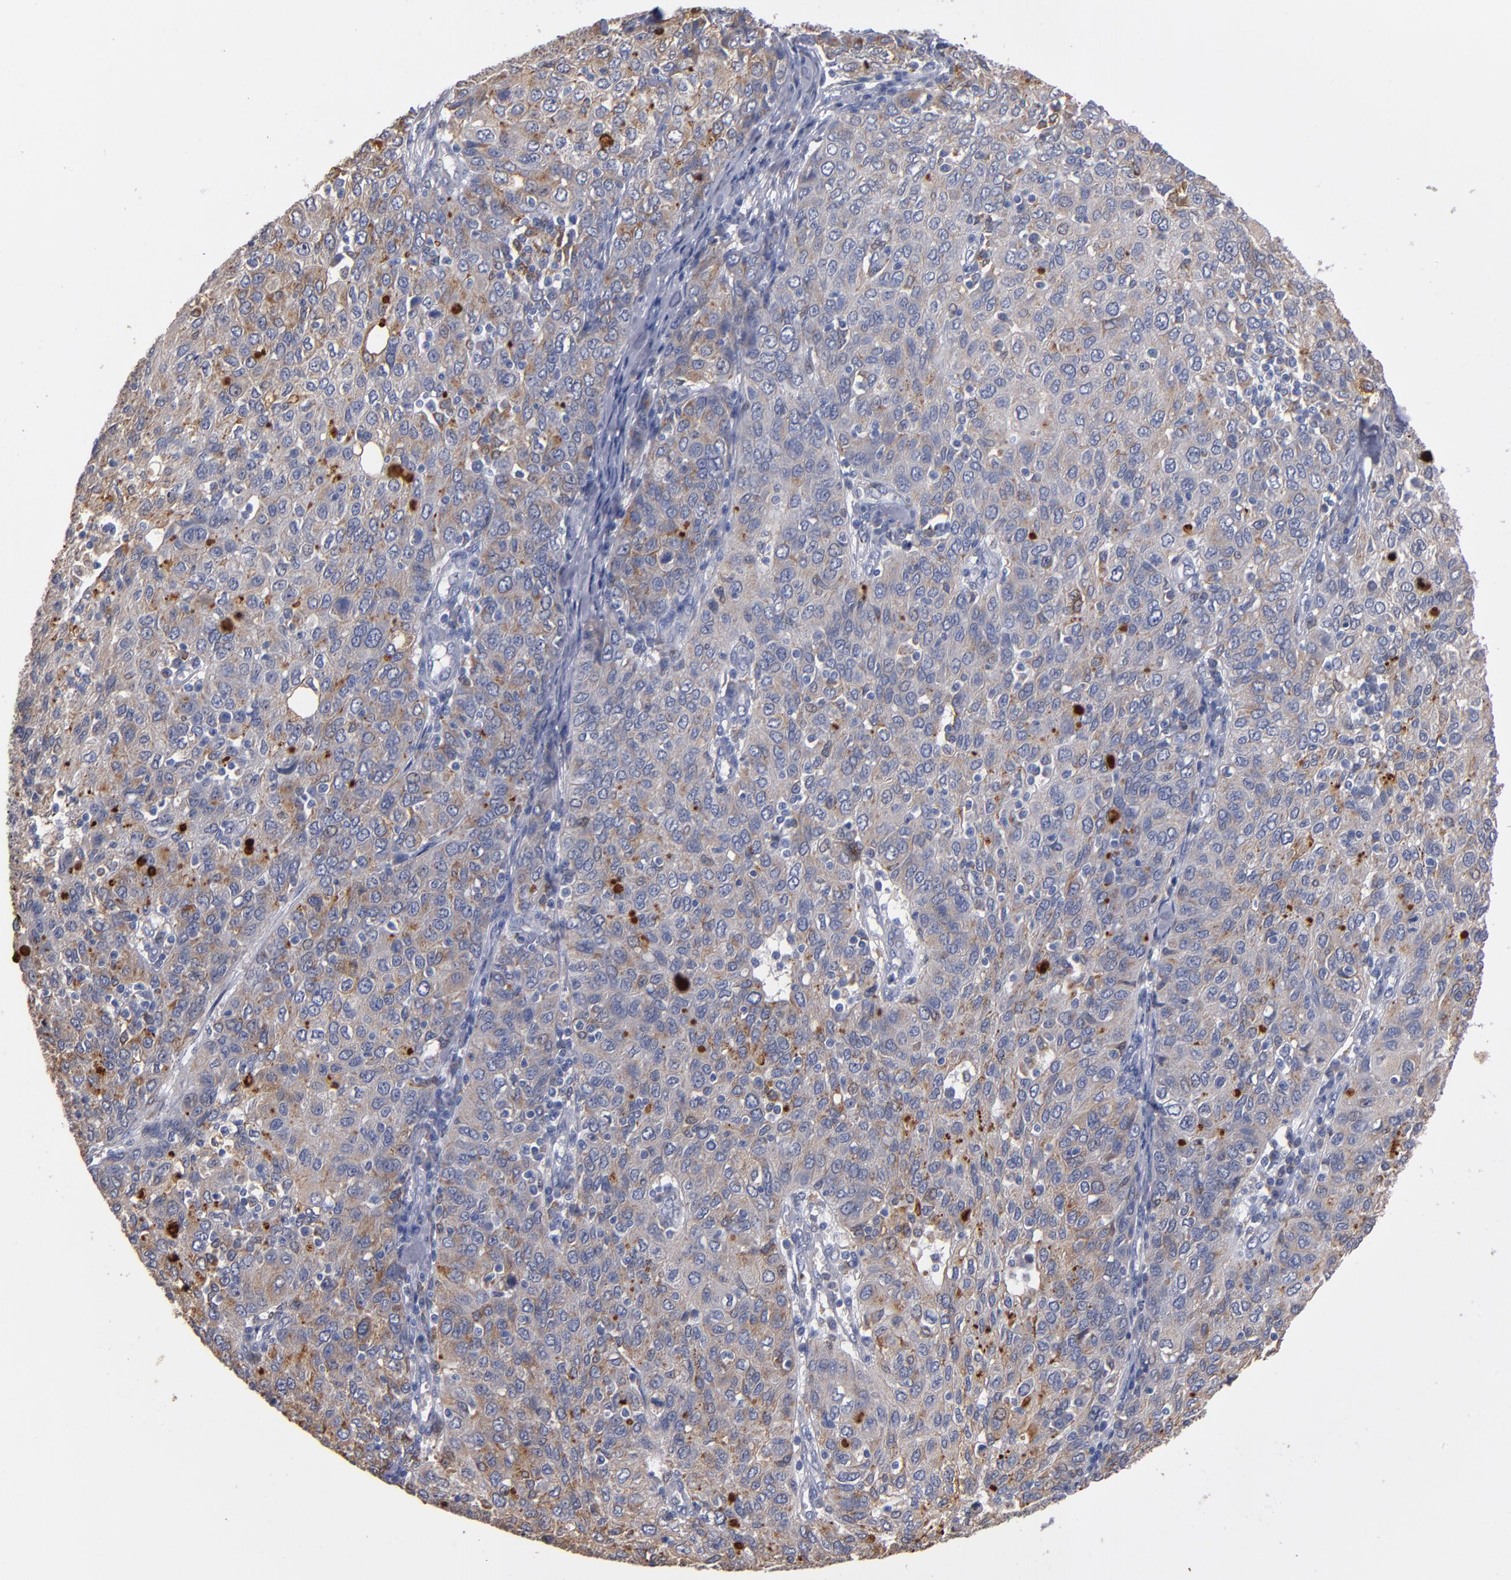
{"staining": {"intensity": "weak", "quantity": "25%-75%", "location": "cytoplasmic/membranous"}, "tissue": "ovarian cancer", "cell_type": "Tumor cells", "image_type": "cancer", "snomed": [{"axis": "morphology", "description": "Carcinoma, endometroid"}, {"axis": "topography", "description": "Ovary"}], "caption": "Immunohistochemical staining of ovarian cancer displays weak cytoplasmic/membranous protein positivity in about 25%-75% of tumor cells.", "gene": "SELP", "patient": {"sex": "female", "age": 50}}